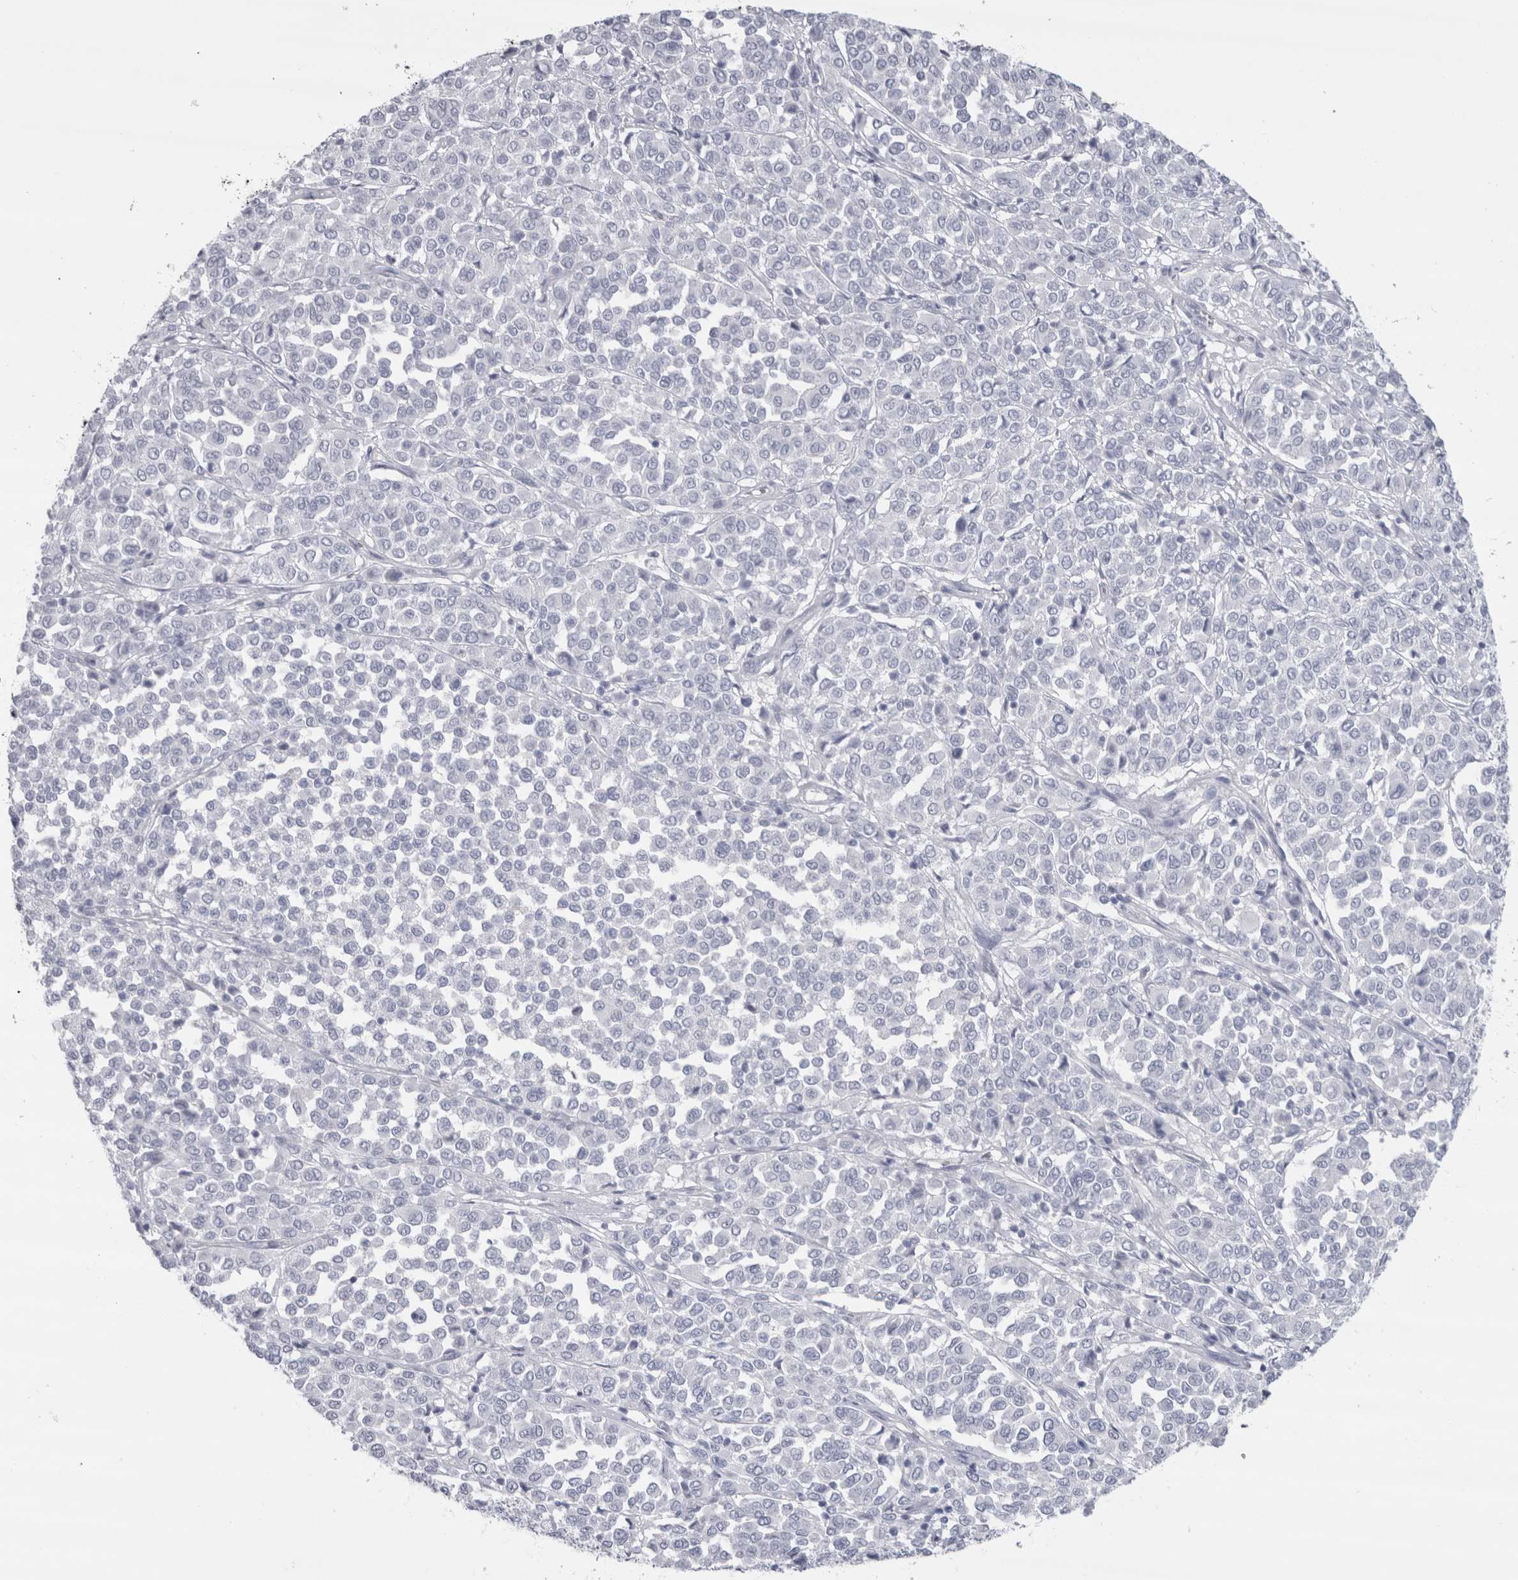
{"staining": {"intensity": "negative", "quantity": "none", "location": "none"}, "tissue": "melanoma", "cell_type": "Tumor cells", "image_type": "cancer", "snomed": [{"axis": "morphology", "description": "Malignant melanoma, Metastatic site"}, {"axis": "topography", "description": "Pancreas"}], "caption": "Immunohistochemistry photomicrograph of neoplastic tissue: melanoma stained with DAB demonstrates no significant protein expression in tumor cells.", "gene": "CDH17", "patient": {"sex": "female", "age": 30}}